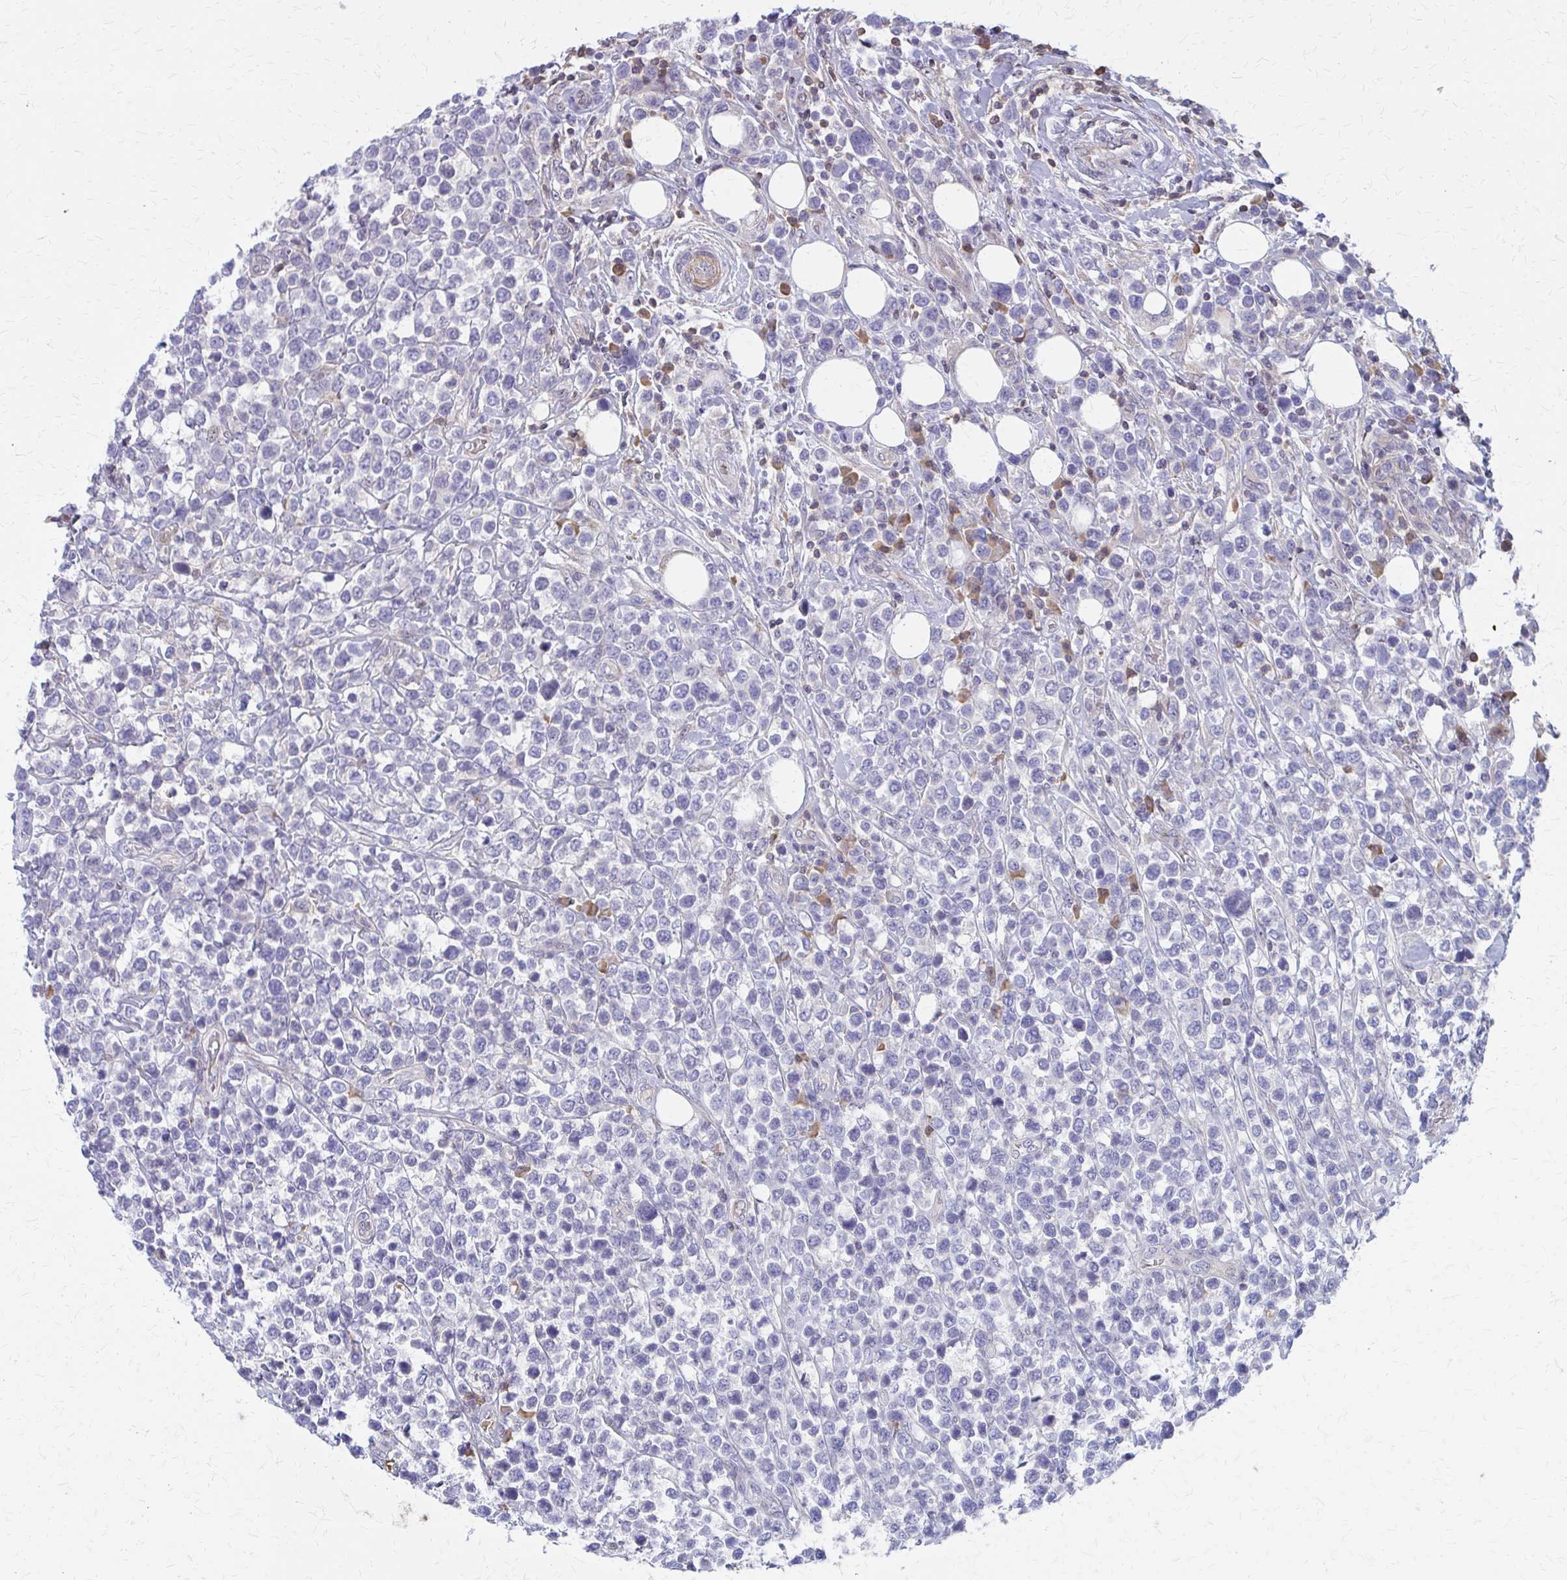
{"staining": {"intensity": "negative", "quantity": "none", "location": "none"}, "tissue": "lymphoma", "cell_type": "Tumor cells", "image_type": "cancer", "snomed": [{"axis": "morphology", "description": "Malignant lymphoma, non-Hodgkin's type, High grade"}, {"axis": "topography", "description": "Soft tissue"}], "caption": "The histopathology image demonstrates no significant staining in tumor cells of lymphoma.", "gene": "IFI44L", "patient": {"sex": "female", "age": 56}}